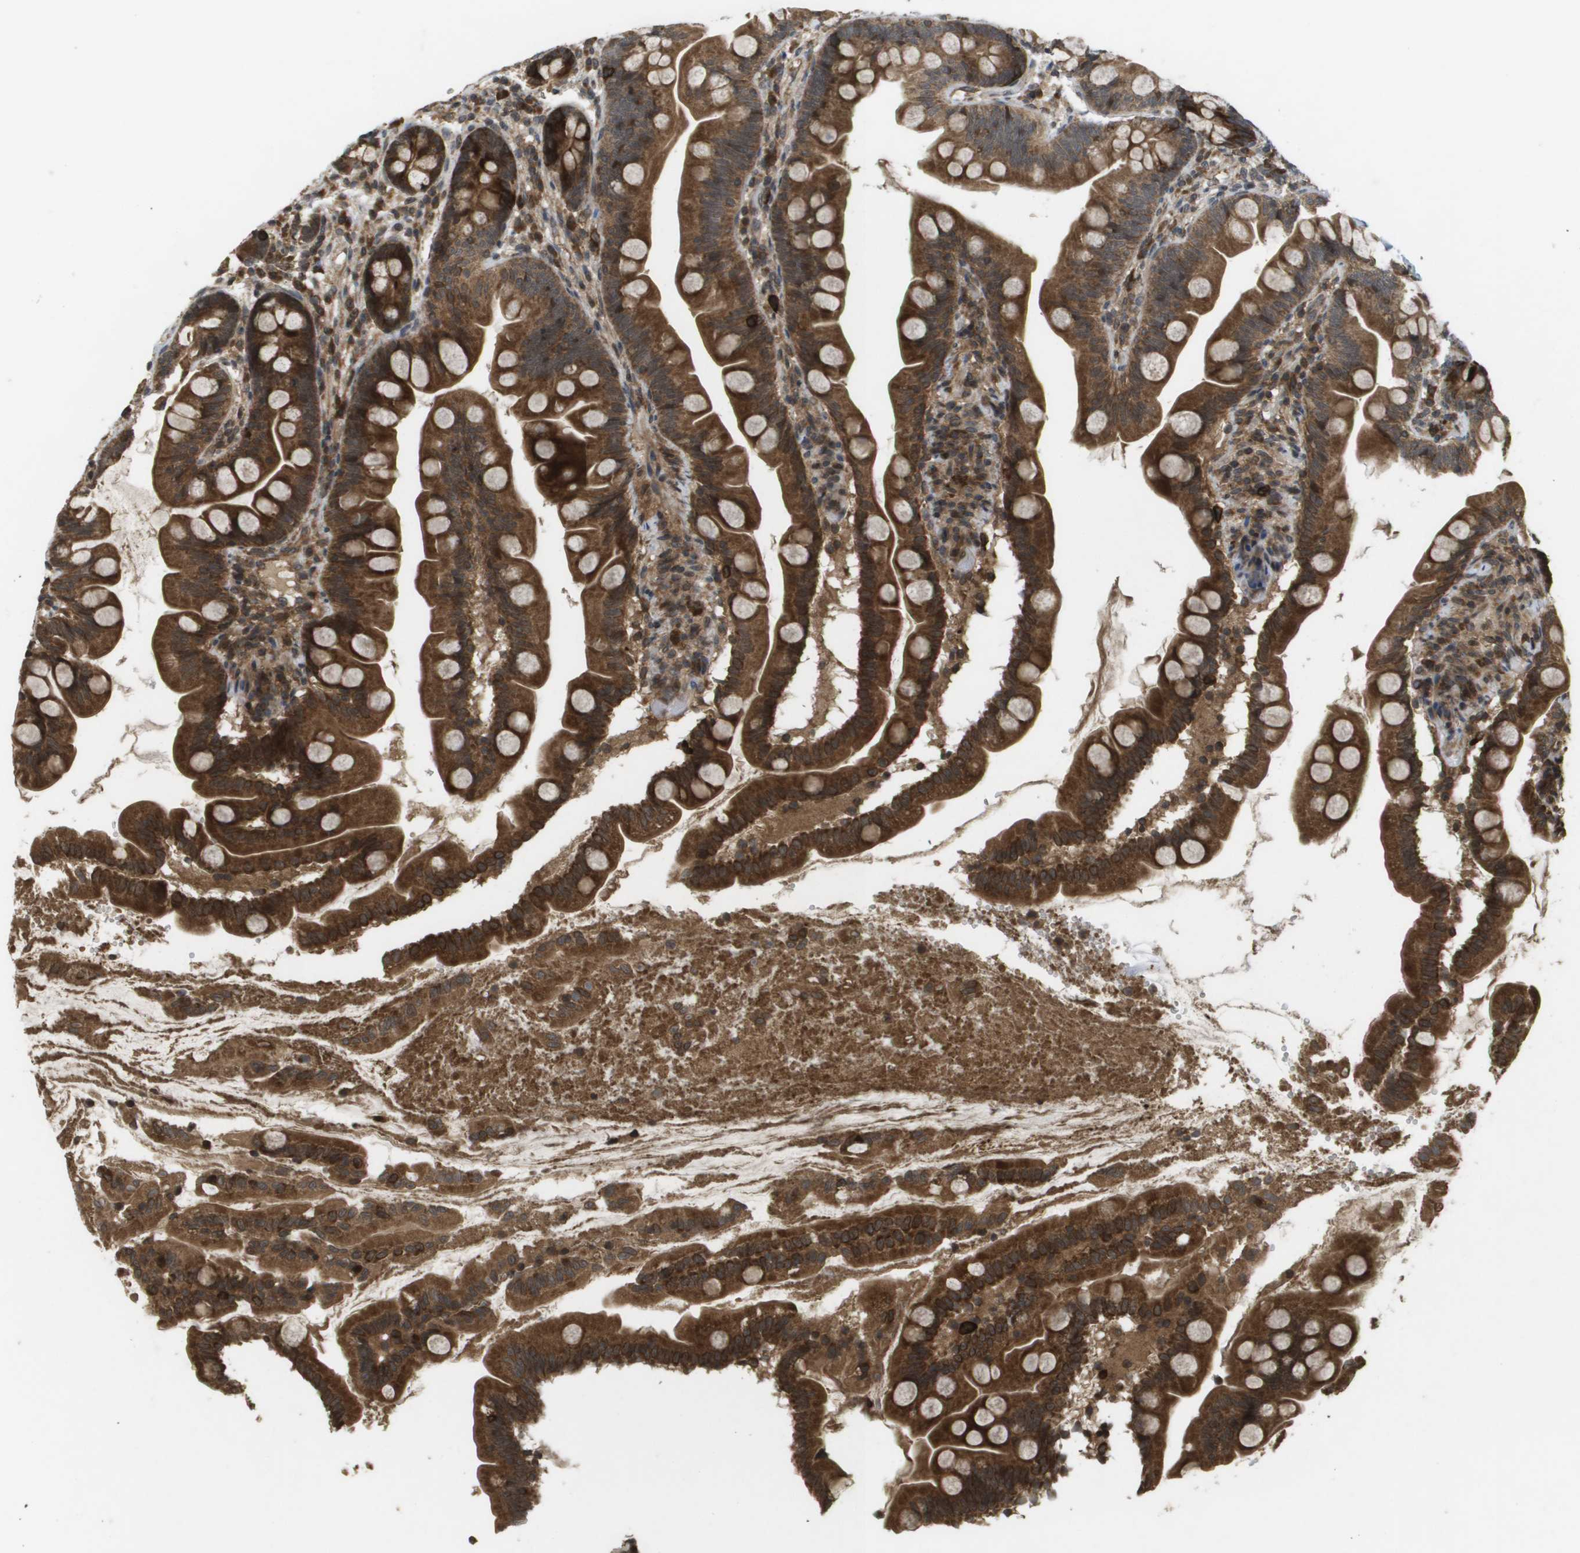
{"staining": {"intensity": "strong", "quantity": ">75%", "location": "cytoplasmic/membranous"}, "tissue": "small intestine", "cell_type": "Glandular cells", "image_type": "normal", "snomed": [{"axis": "morphology", "description": "Normal tissue, NOS"}, {"axis": "topography", "description": "Small intestine"}], "caption": "Immunohistochemical staining of benign human small intestine reveals >75% levels of strong cytoplasmic/membranous protein expression in approximately >75% of glandular cells.", "gene": "KIF11", "patient": {"sex": "female", "age": 56}}